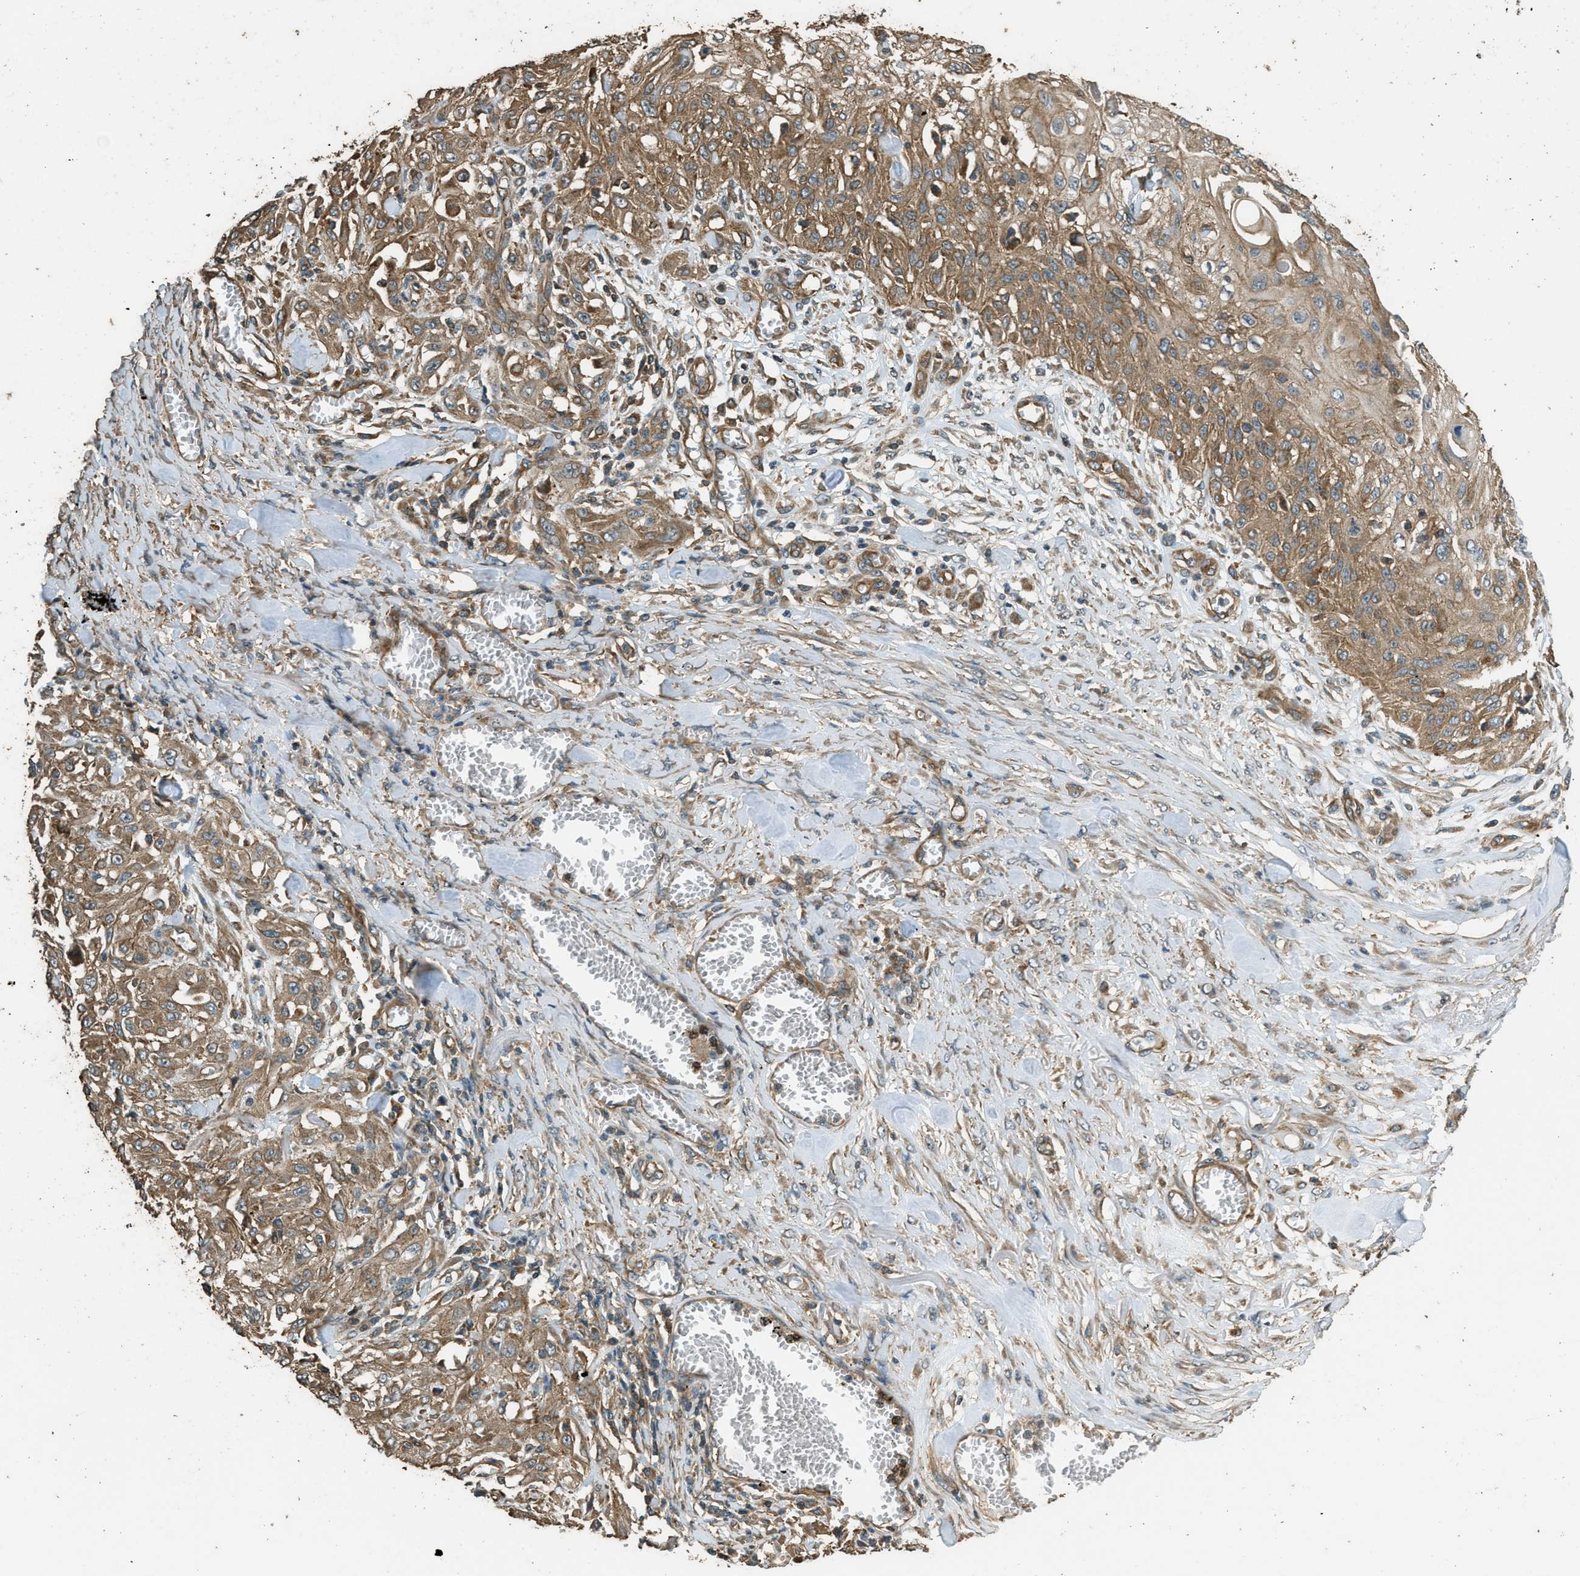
{"staining": {"intensity": "moderate", "quantity": ">75%", "location": "cytoplasmic/membranous"}, "tissue": "skin cancer", "cell_type": "Tumor cells", "image_type": "cancer", "snomed": [{"axis": "morphology", "description": "Squamous cell carcinoma, NOS"}, {"axis": "morphology", "description": "Squamous cell carcinoma, metastatic, NOS"}, {"axis": "topography", "description": "Skin"}, {"axis": "topography", "description": "Lymph node"}], "caption": "Skin cancer was stained to show a protein in brown. There is medium levels of moderate cytoplasmic/membranous positivity in approximately >75% of tumor cells.", "gene": "MARS1", "patient": {"sex": "male", "age": 75}}